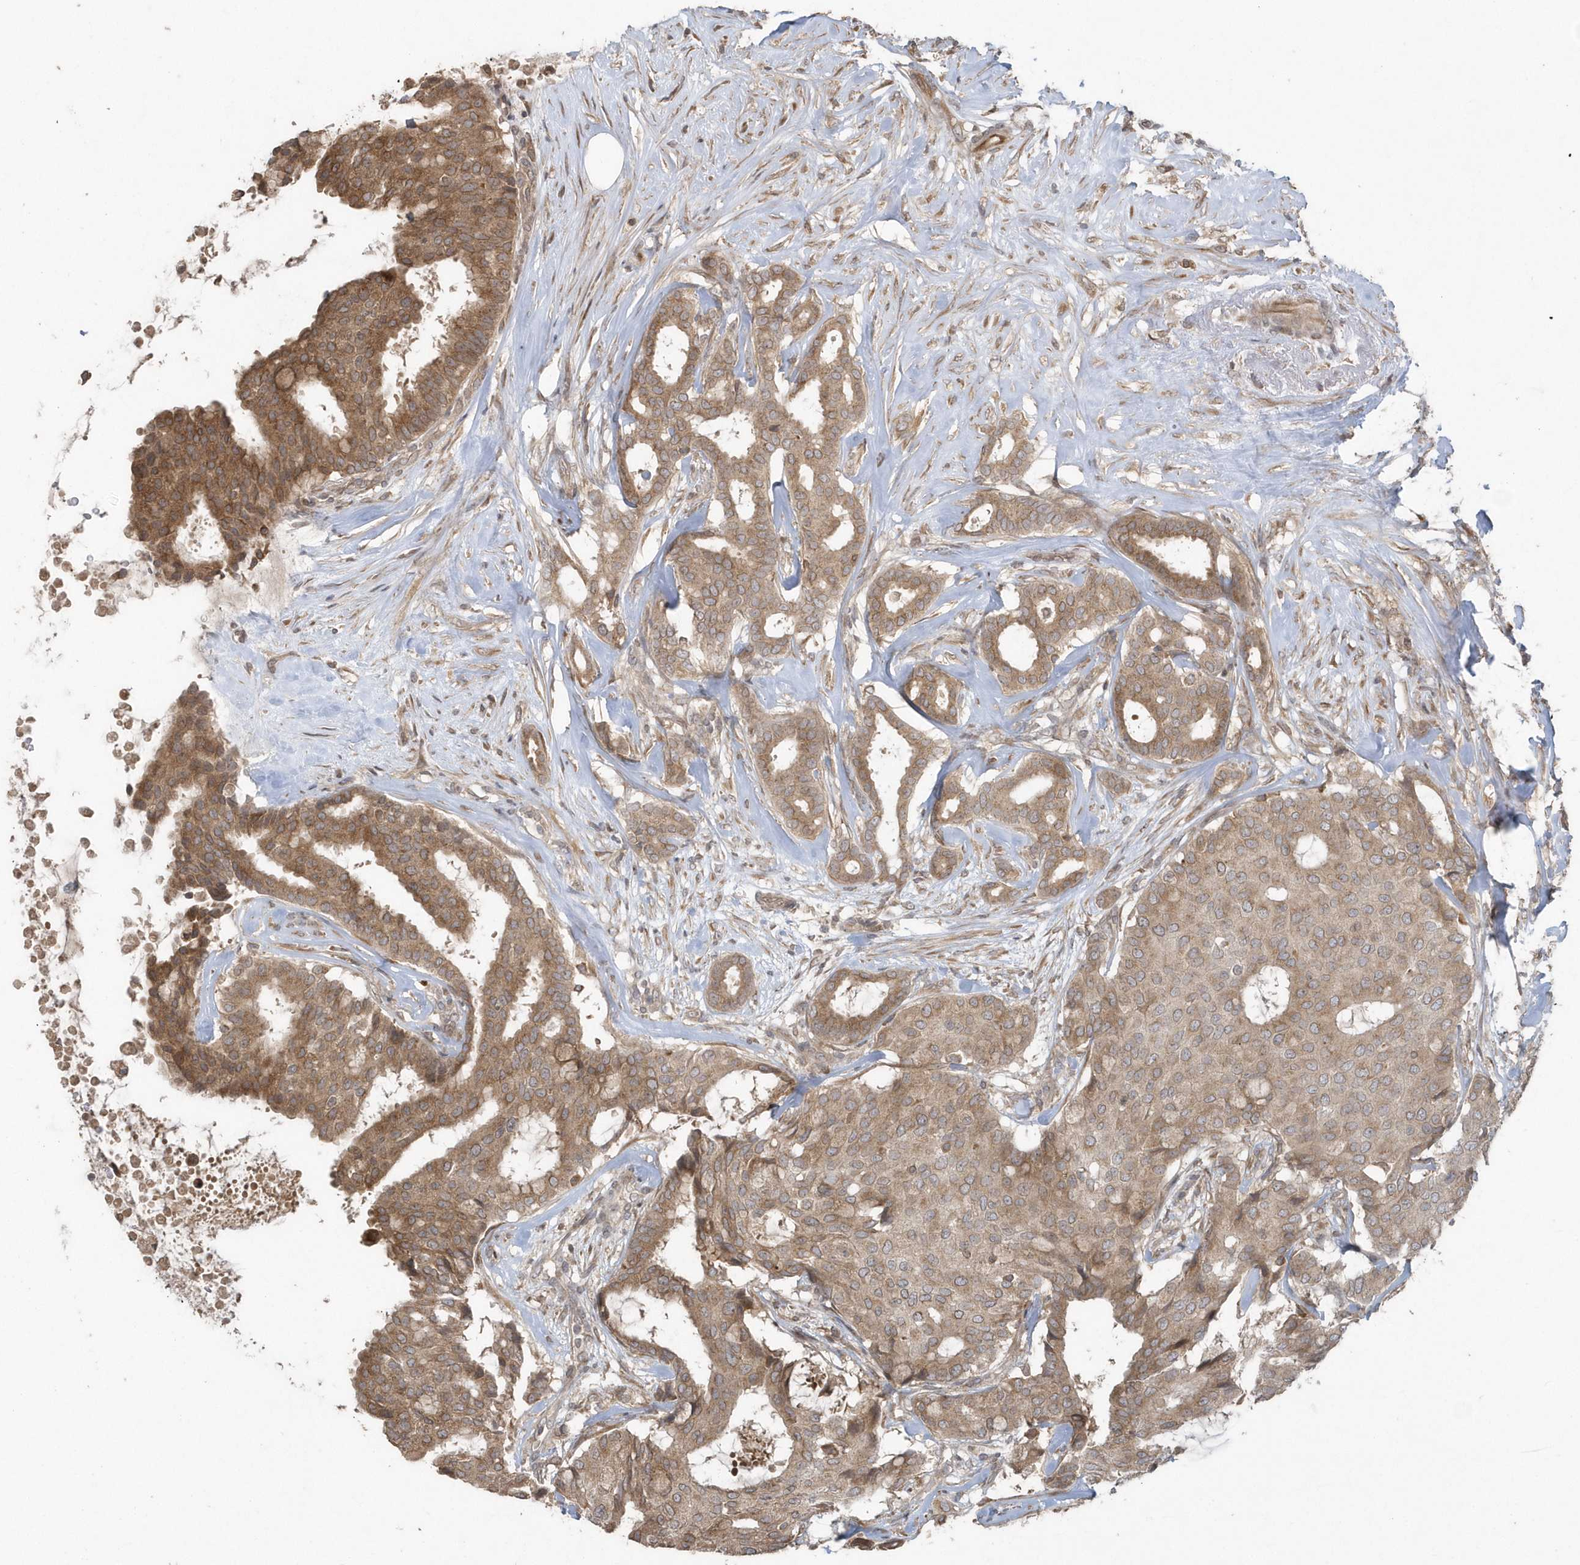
{"staining": {"intensity": "moderate", "quantity": ">75%", "location": "cytoplasmic/membranous"}, "tissue": "breast cancer", "cell_type": "Tumor cells", "image_type": "cancer", "snomed": [{"axis": "morphology", "description": "Duct carcinoma"}, {"axis": "topography", "description": "Breast"}], "caption": "A medium amount of moderate cytoplasmic/membranous staining is present in about >75% of tumor cells in intraductal carcinoma (breast) tissue. Nuclei are stained in blue.", "gene": "HERPUD1", "patient": {"sex": "female", "age": 75}}